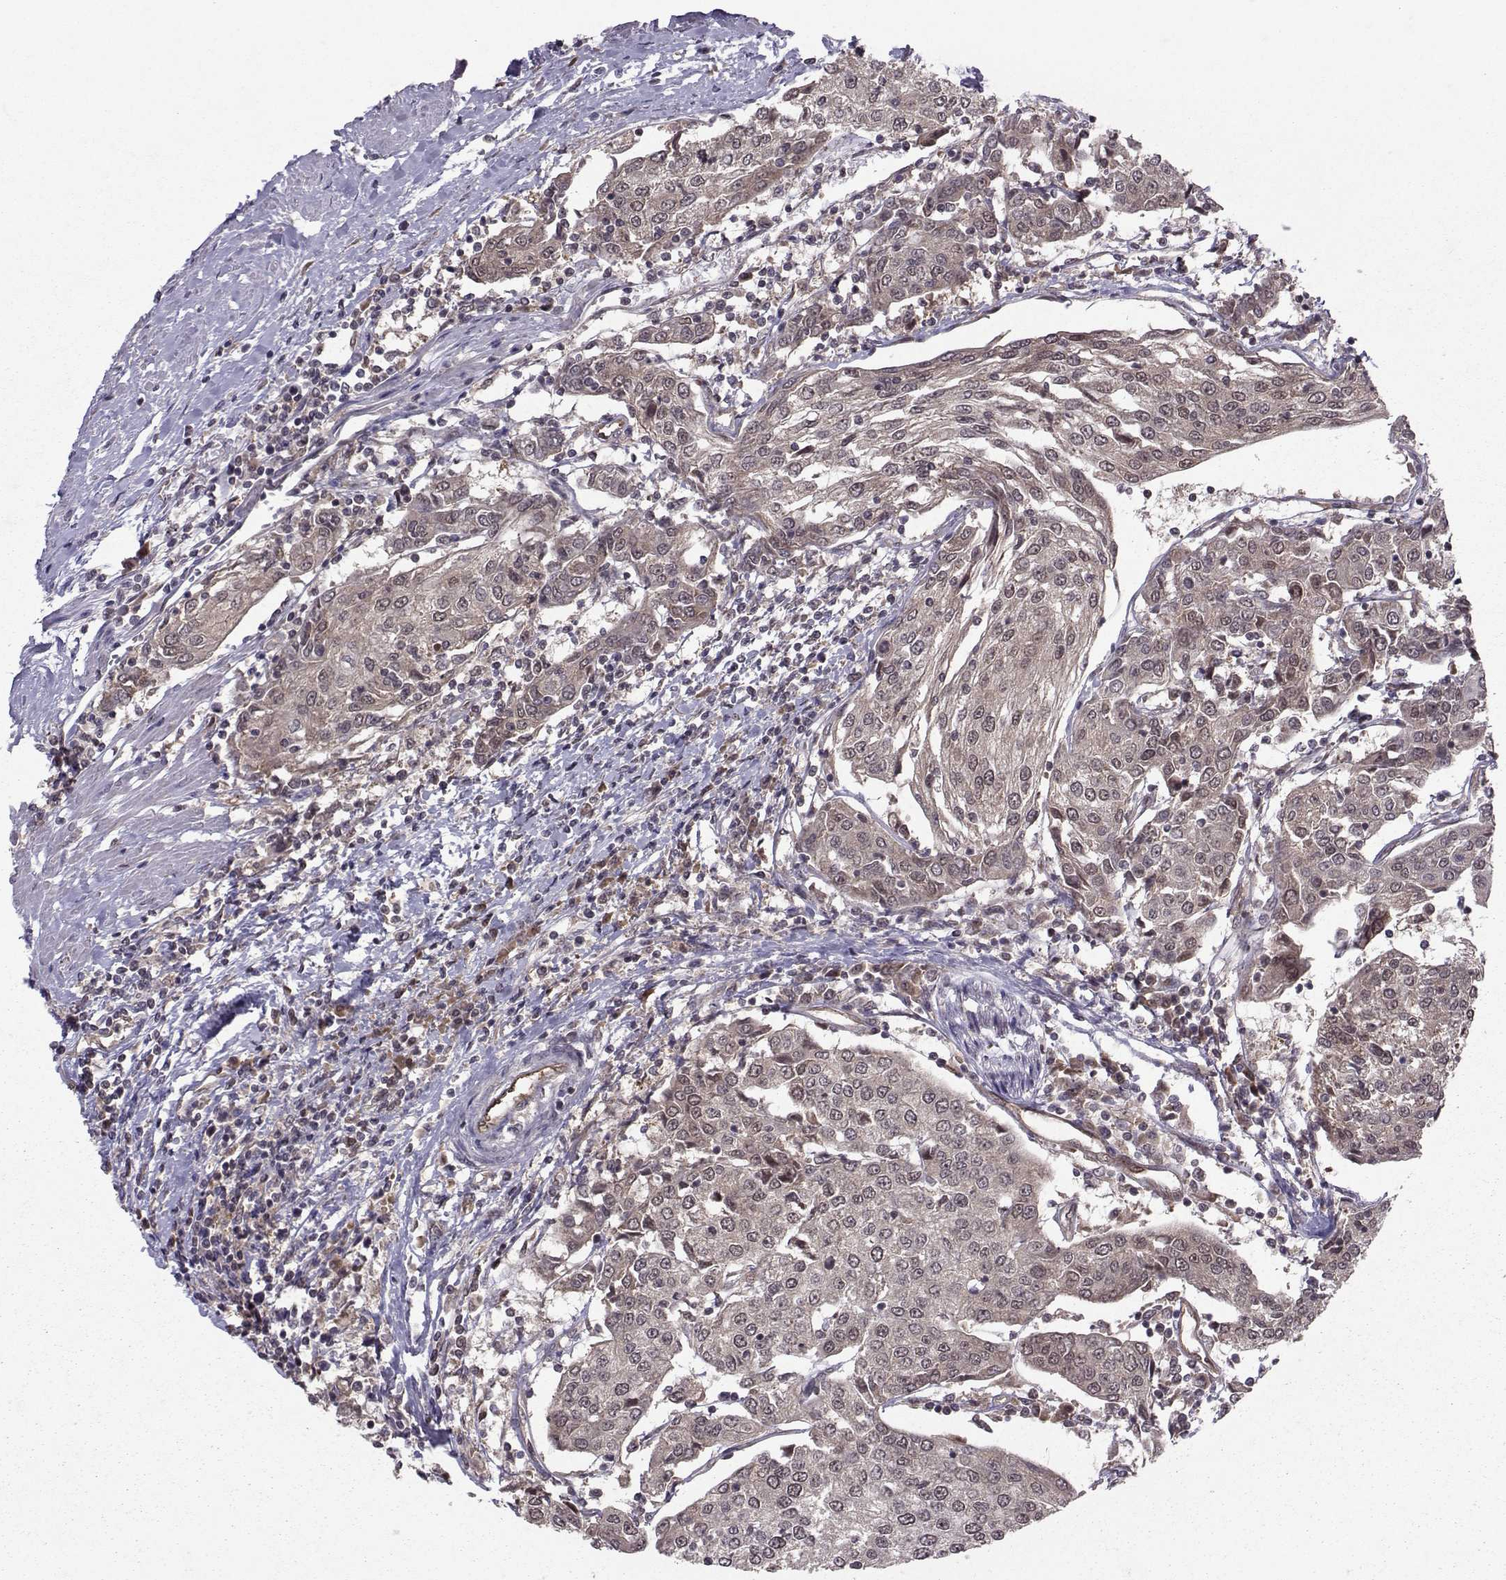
{"staining": {"intensity": "negative", "quantity": "none", "location": "none"}, "tissue": "urothelial cancer", "cell_type": "Tumor cells", "image_type": "cancer", "snomed": [{"axis": "morphology", "description": "Urothelial carcinoma, High grade"}, {"axis": "topography", "description": "Urinary bladder"}], "caption": "High power microscopy histopathology image of an immunohistochemistry (IHC) micrograph of high-grade urothelial carcinoma, revealing no significant positivity in tumor cells.", "gene": "PPP2R2A", "patient": {"sex": "female", "age": 85}}